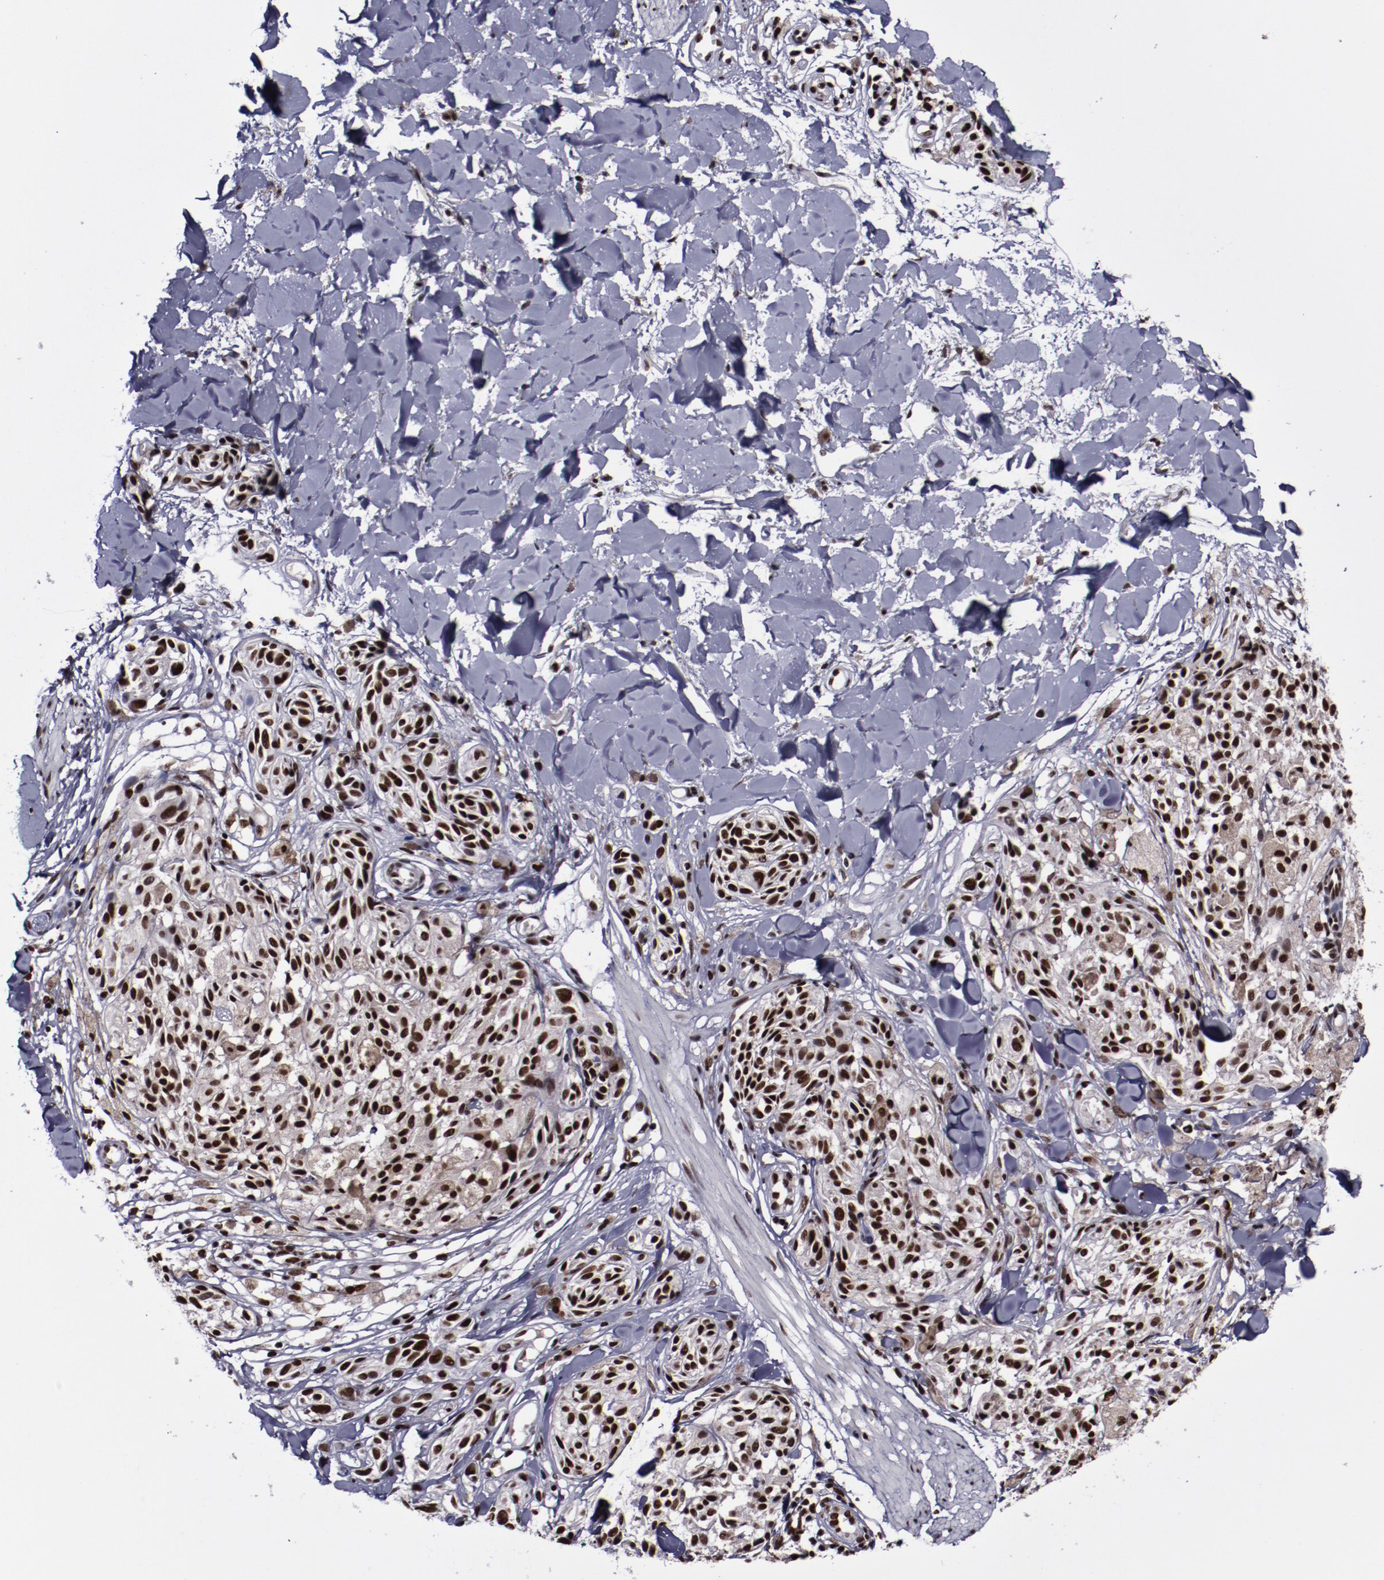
{"staining": {"intensity": "strong", "quantity": ">75%", "location": "nuclear"}, "tissue": "melanoma", "cell_type": "Tumor cells", "image_type": "cancer", "snomed": [{"axis": "morphology", "description": "Malignant melanoma, Metastatic site"}, {"axis": "topography", "description": "Skin"}], "caption": "Immunohistochemical staining of human melanoma reveals strong nuclear protein expression in approximately >75% of tumor cells. (Brightfield microscopy of DAB IHC at high magnification).", "gene": "ERH", "patient": {"sex": "female", "age": 66}}